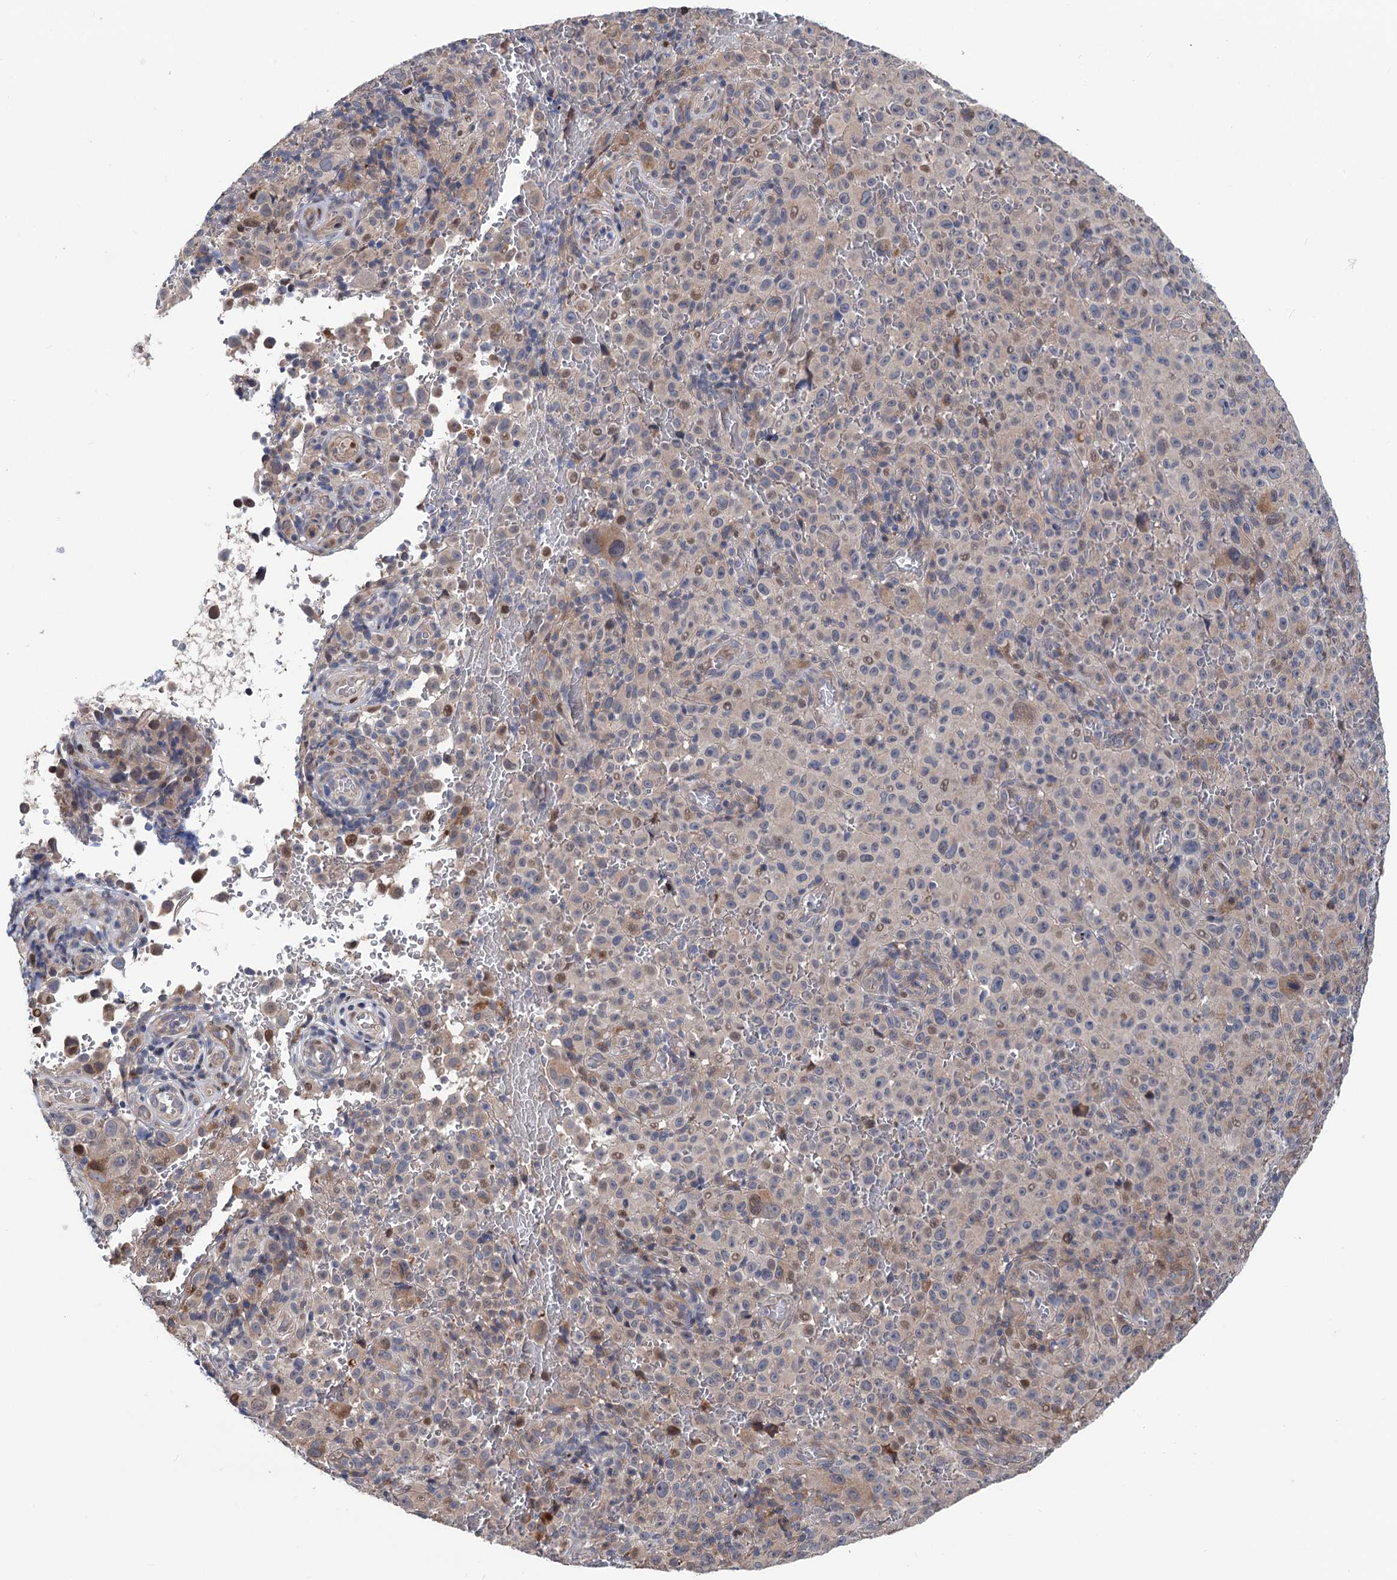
{"staining": {"intensity": "weak", "quantity": "<25%", "location": "cytoplasmic/membranous"}, "tissue": "melanoma", "cell_type": "Tumor cells", "image_type": "cancer", "snomed": [{"axis": "morphology", "description": "Malignant melanoma, NOS"}, {"axis": "topography", "description": "Skin"}], "caption": "The immunohistochemistry (IHC) micrograph has no significant positivity in tumor cells of melanoma tissue.", "gene": "UBR1", "patient": {"sex": "female", "age": 82}}